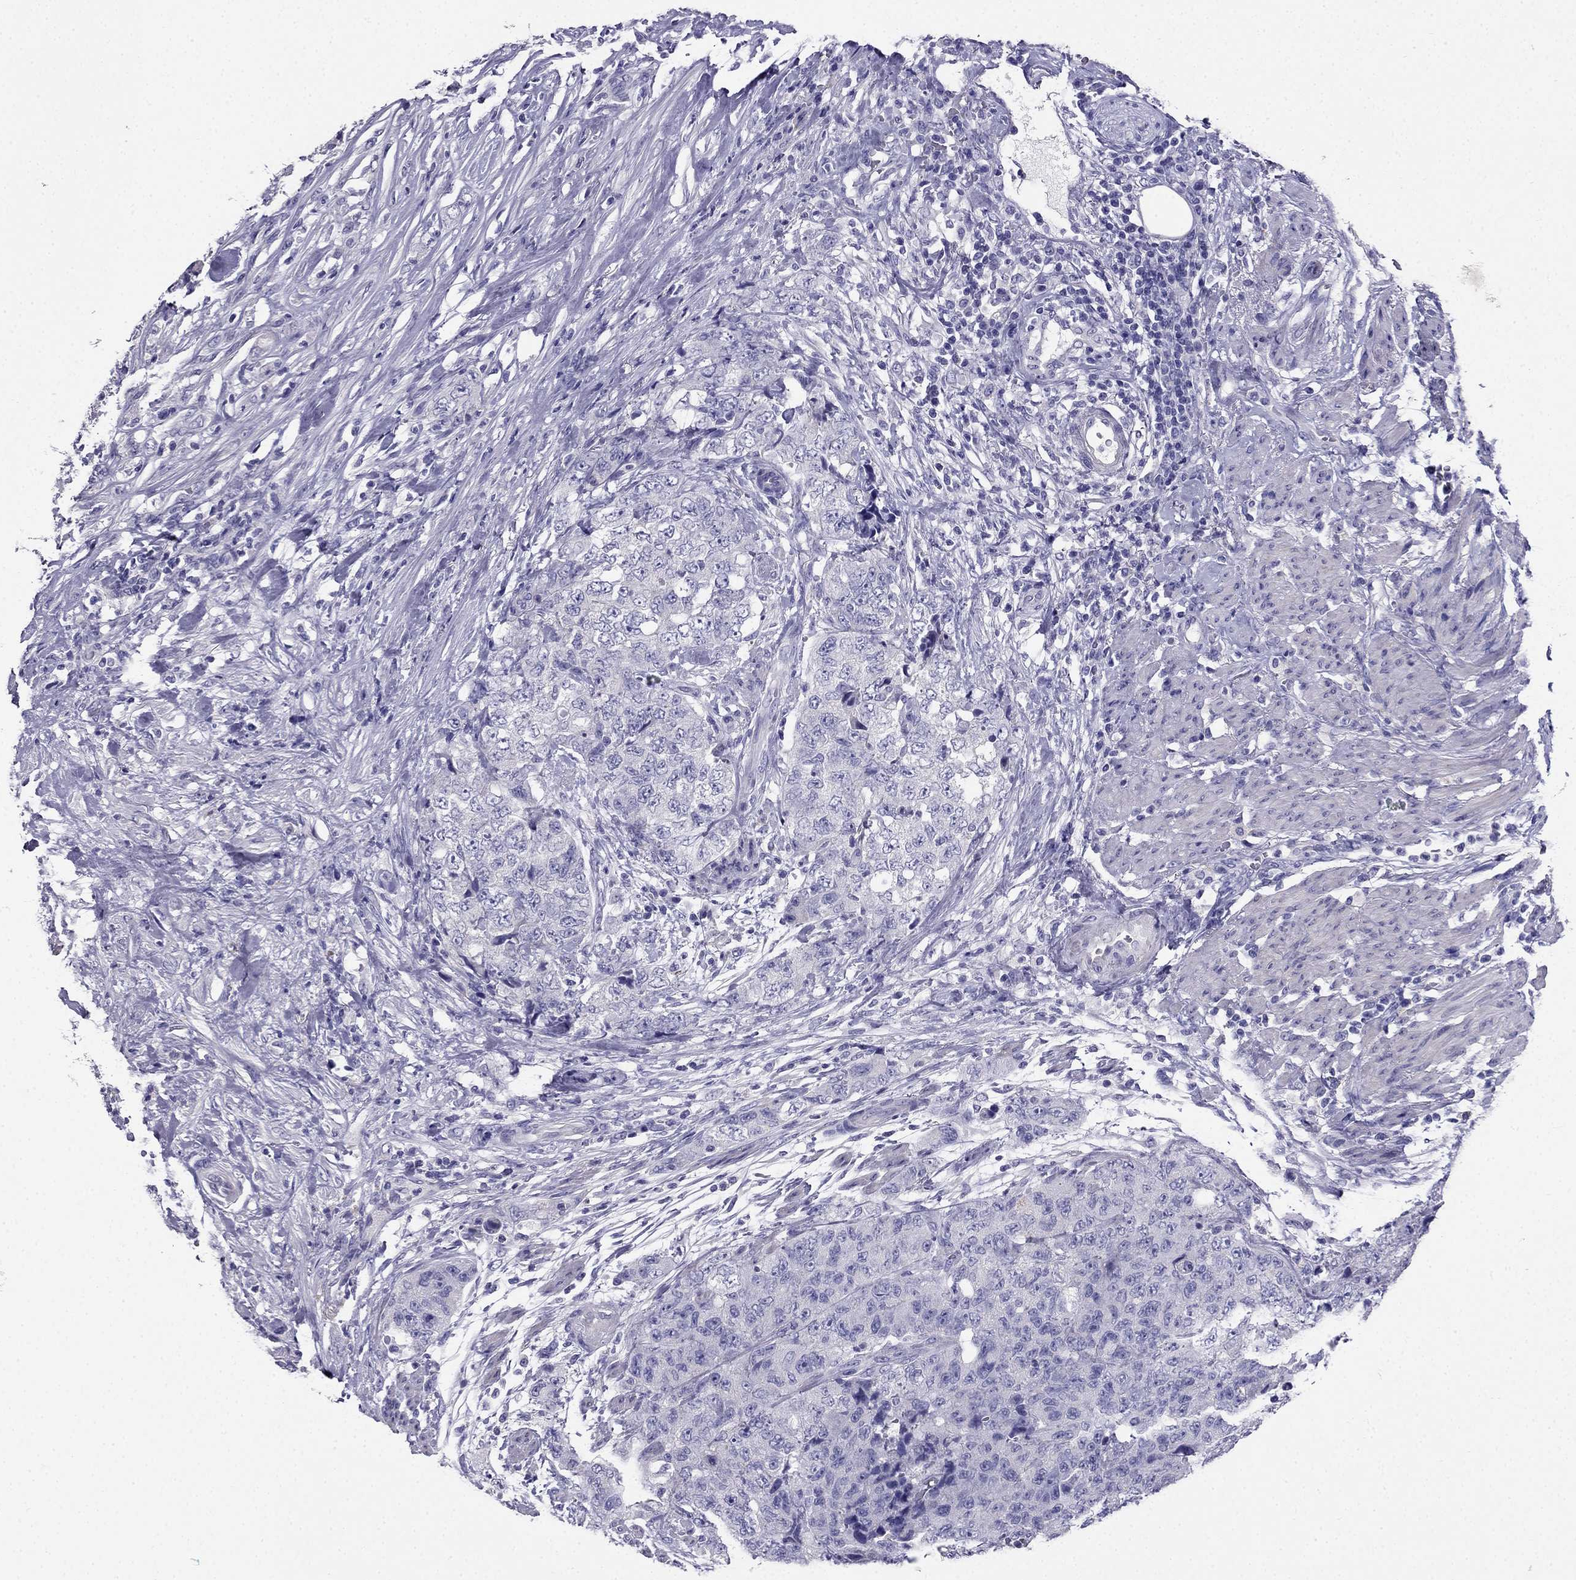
{"staining": {"intensity": "negative", "quantity": "none", "location": "none"}, "tissue": "urothelial cancer", "cell_type": "Tumor cells", "image_type": "cancer", "snomed": [{"axis": "morphology", "description": "Urothelial carcinoma, High grade"}, {"axis": "topography", "description": "Urinary bladder"}], "caption": "Tumor cells are negative for protein expression in human urothelial cancer.", "gene": "PTH", "patient": {"sex": "female", "age": 78}}